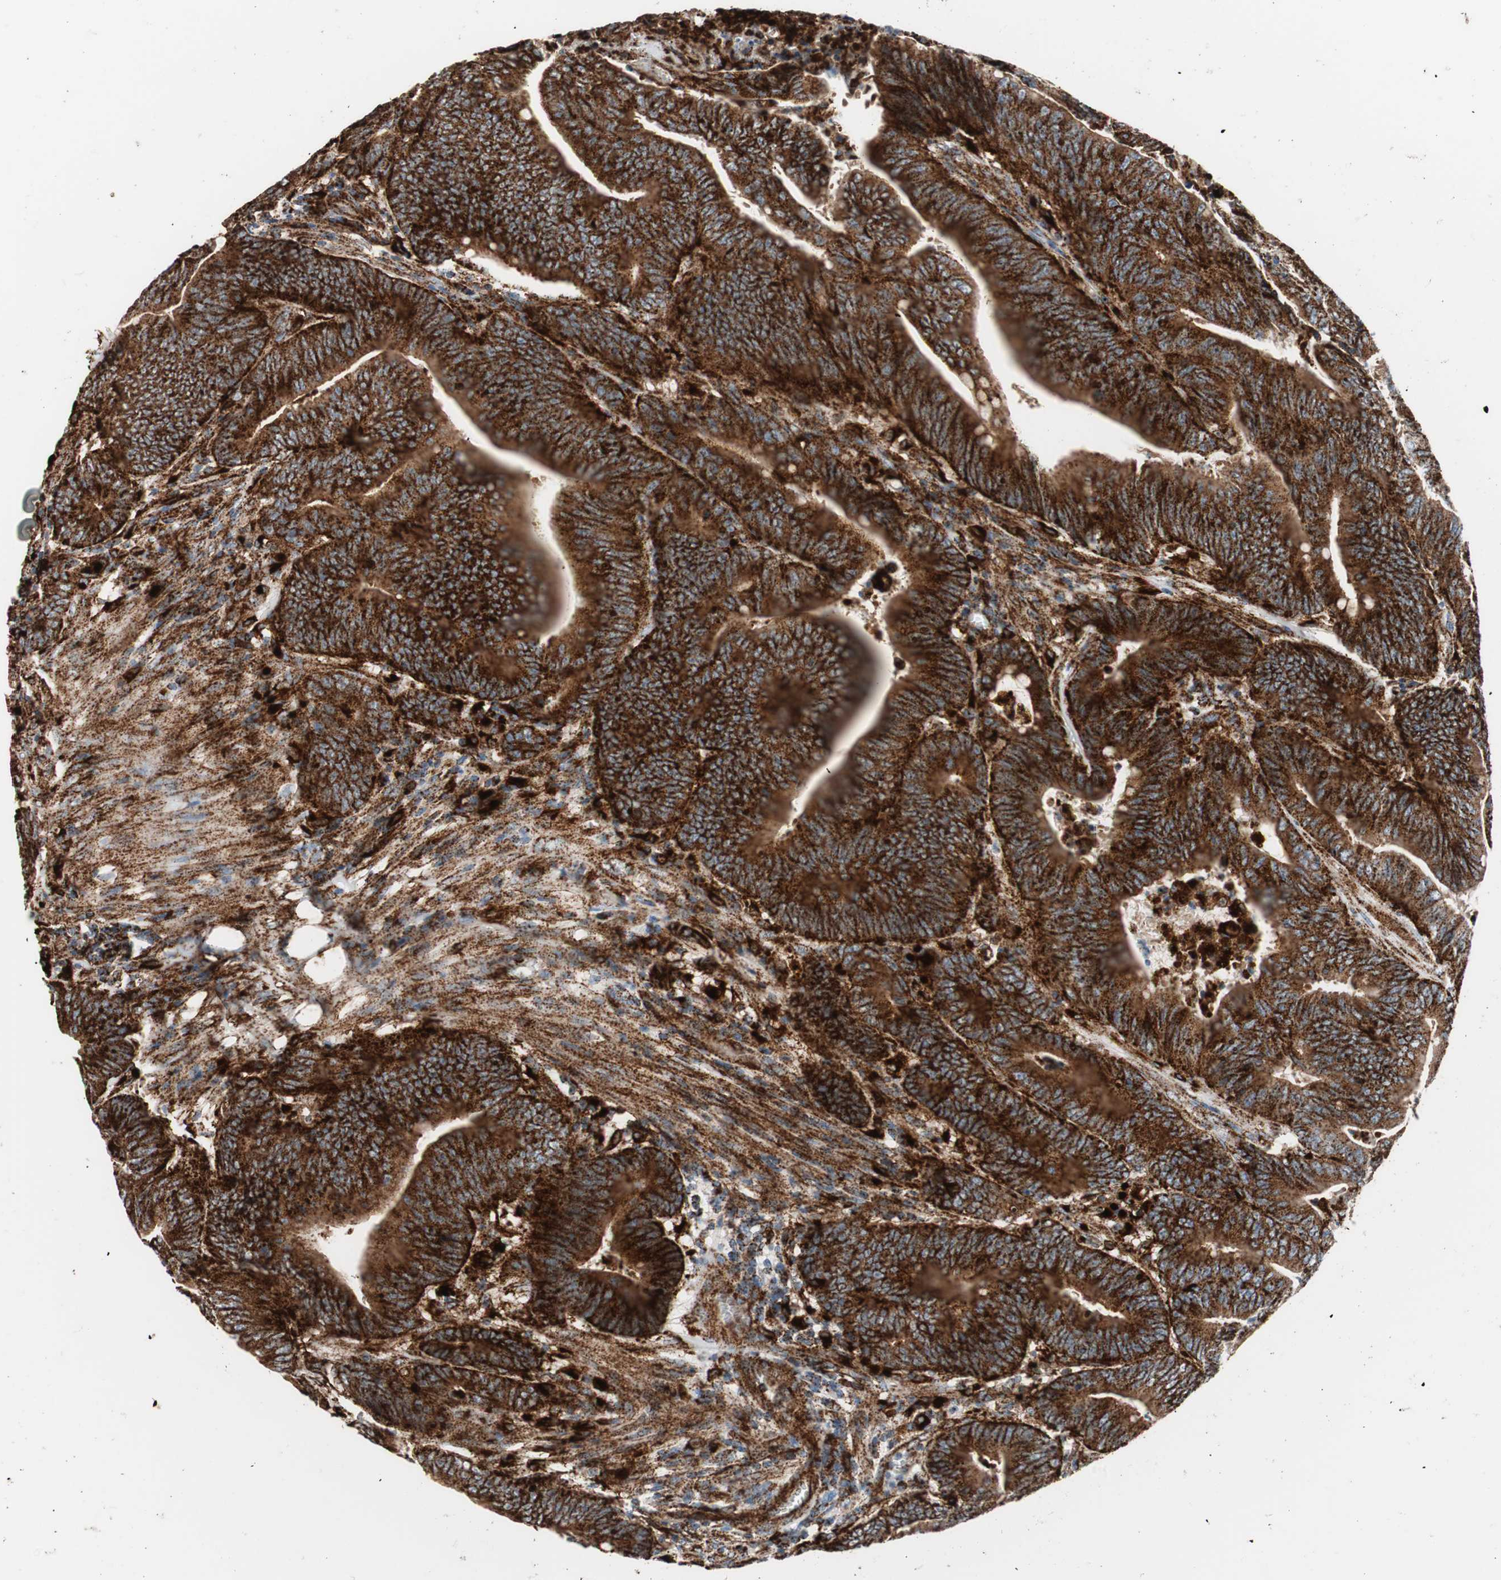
{"staining": {"intensity": "strong", "quantity": ">75%", "location": "cytoplasmic/membranous"}, "tissue": "colorectal cancer", "cell_type": "Tumor cells", "image_type": "cancer", "snomed": [{"axis": "morphology", "description": "Adenocarcinoma, NOS"}, {"axis": "topography", "description": "Colon"}], "caption": "Protein analysis of adenocarcinoma (colorectal) tissue reveals strong cytoplasmic/membranous staining in about >75% of tumor cells.", "gene": "LAMP1", "patient": {"sex": "male", "age": 45}}